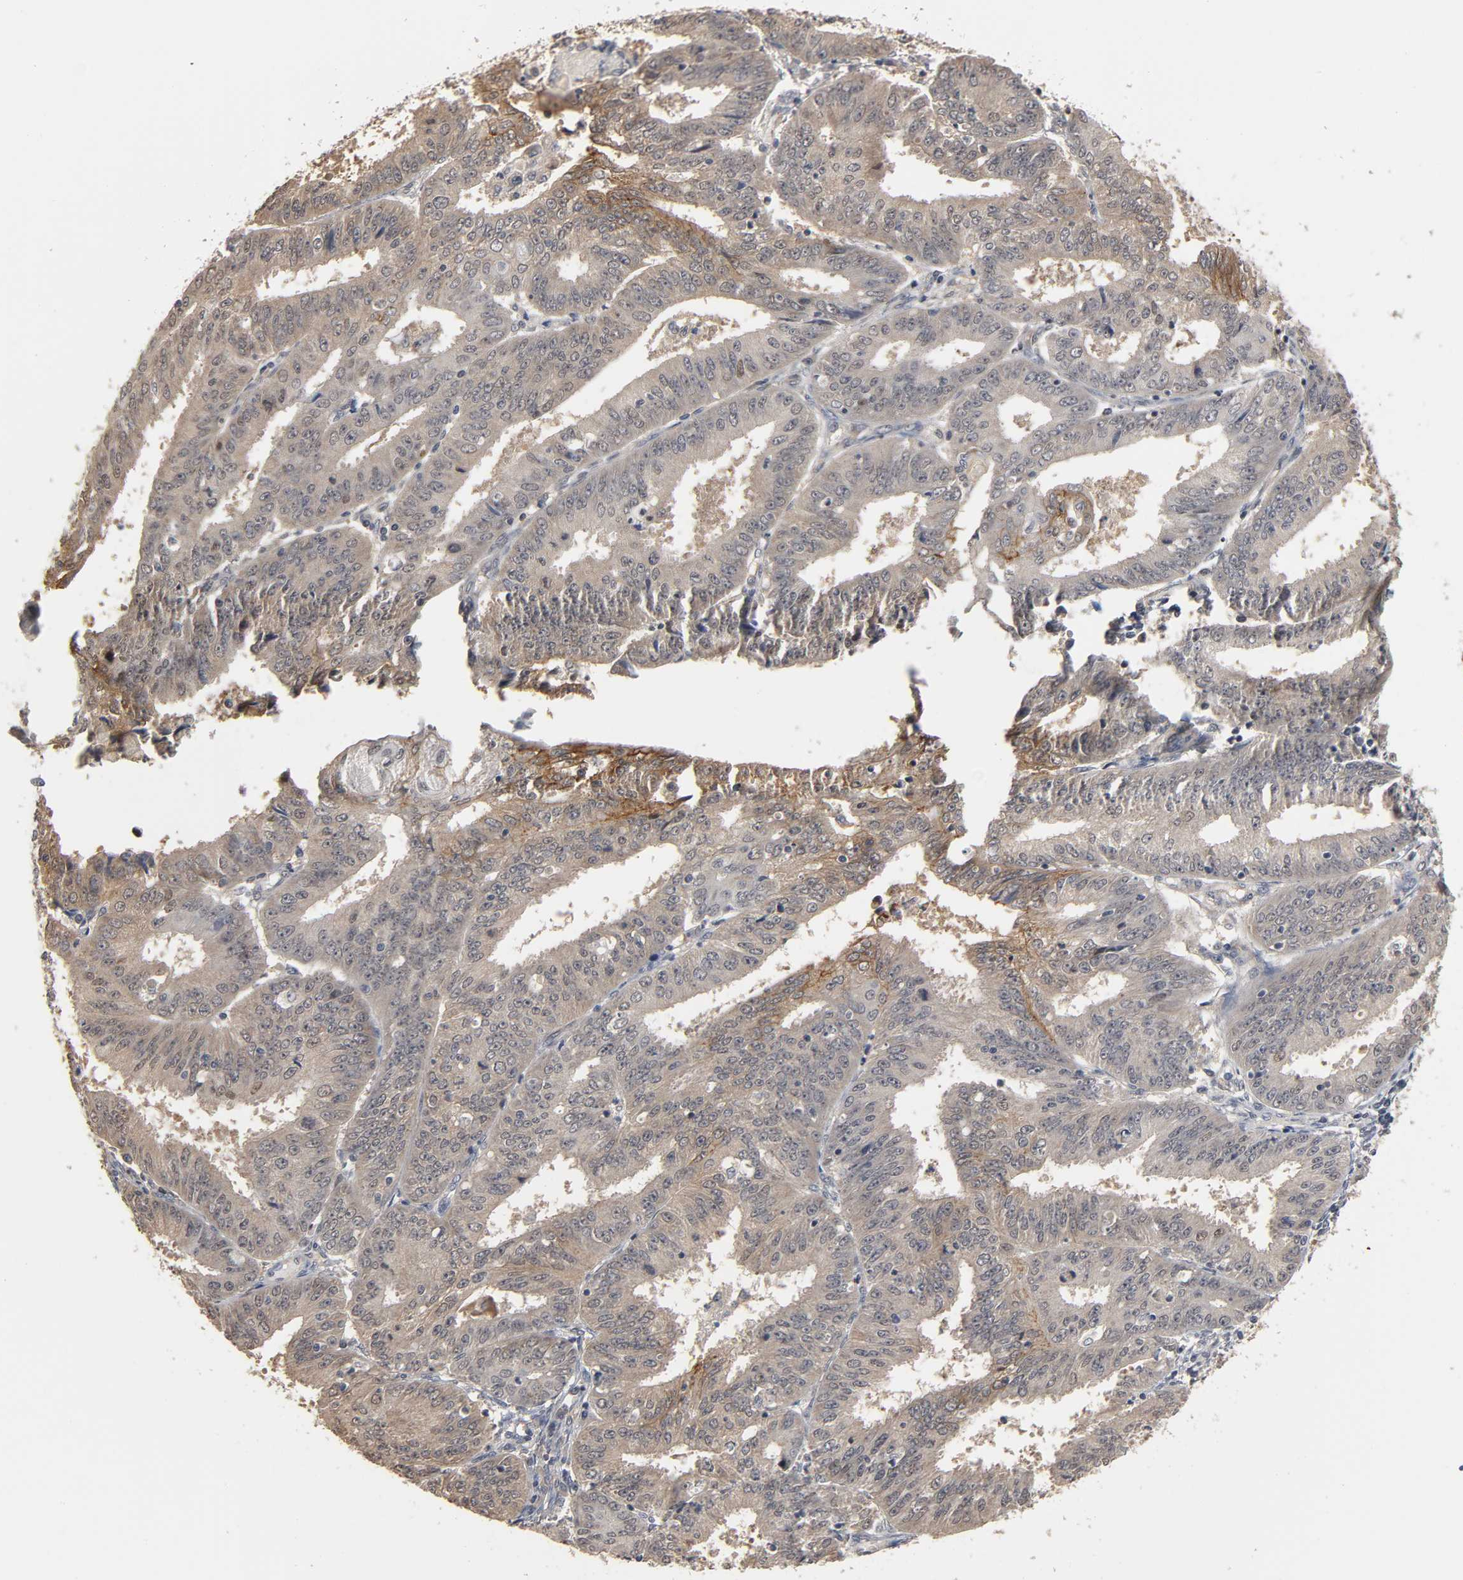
{"staining": {"intensity": "moderate", "quantity": ">75%", "location": "cytoplasmic/membranous"}, "tissue": "endometrial cancer", "cell_type": "Tumor cells", "image_type": "cancer", "snomed": [{"axis": "morphology", "description": "Adenocarcinoma, NOS"}, {"axis": "topography", "description": "Endometrium"}], "caption": "This image reveals immunohistochemistry staining of human endometrial cancer (adenocarcinoma), with medium moderate cytoplasmic/membranous staining in about >75% of tumor cells.", "gene": "HTR1E", "patient": {"sex": "female", "age": 42}}